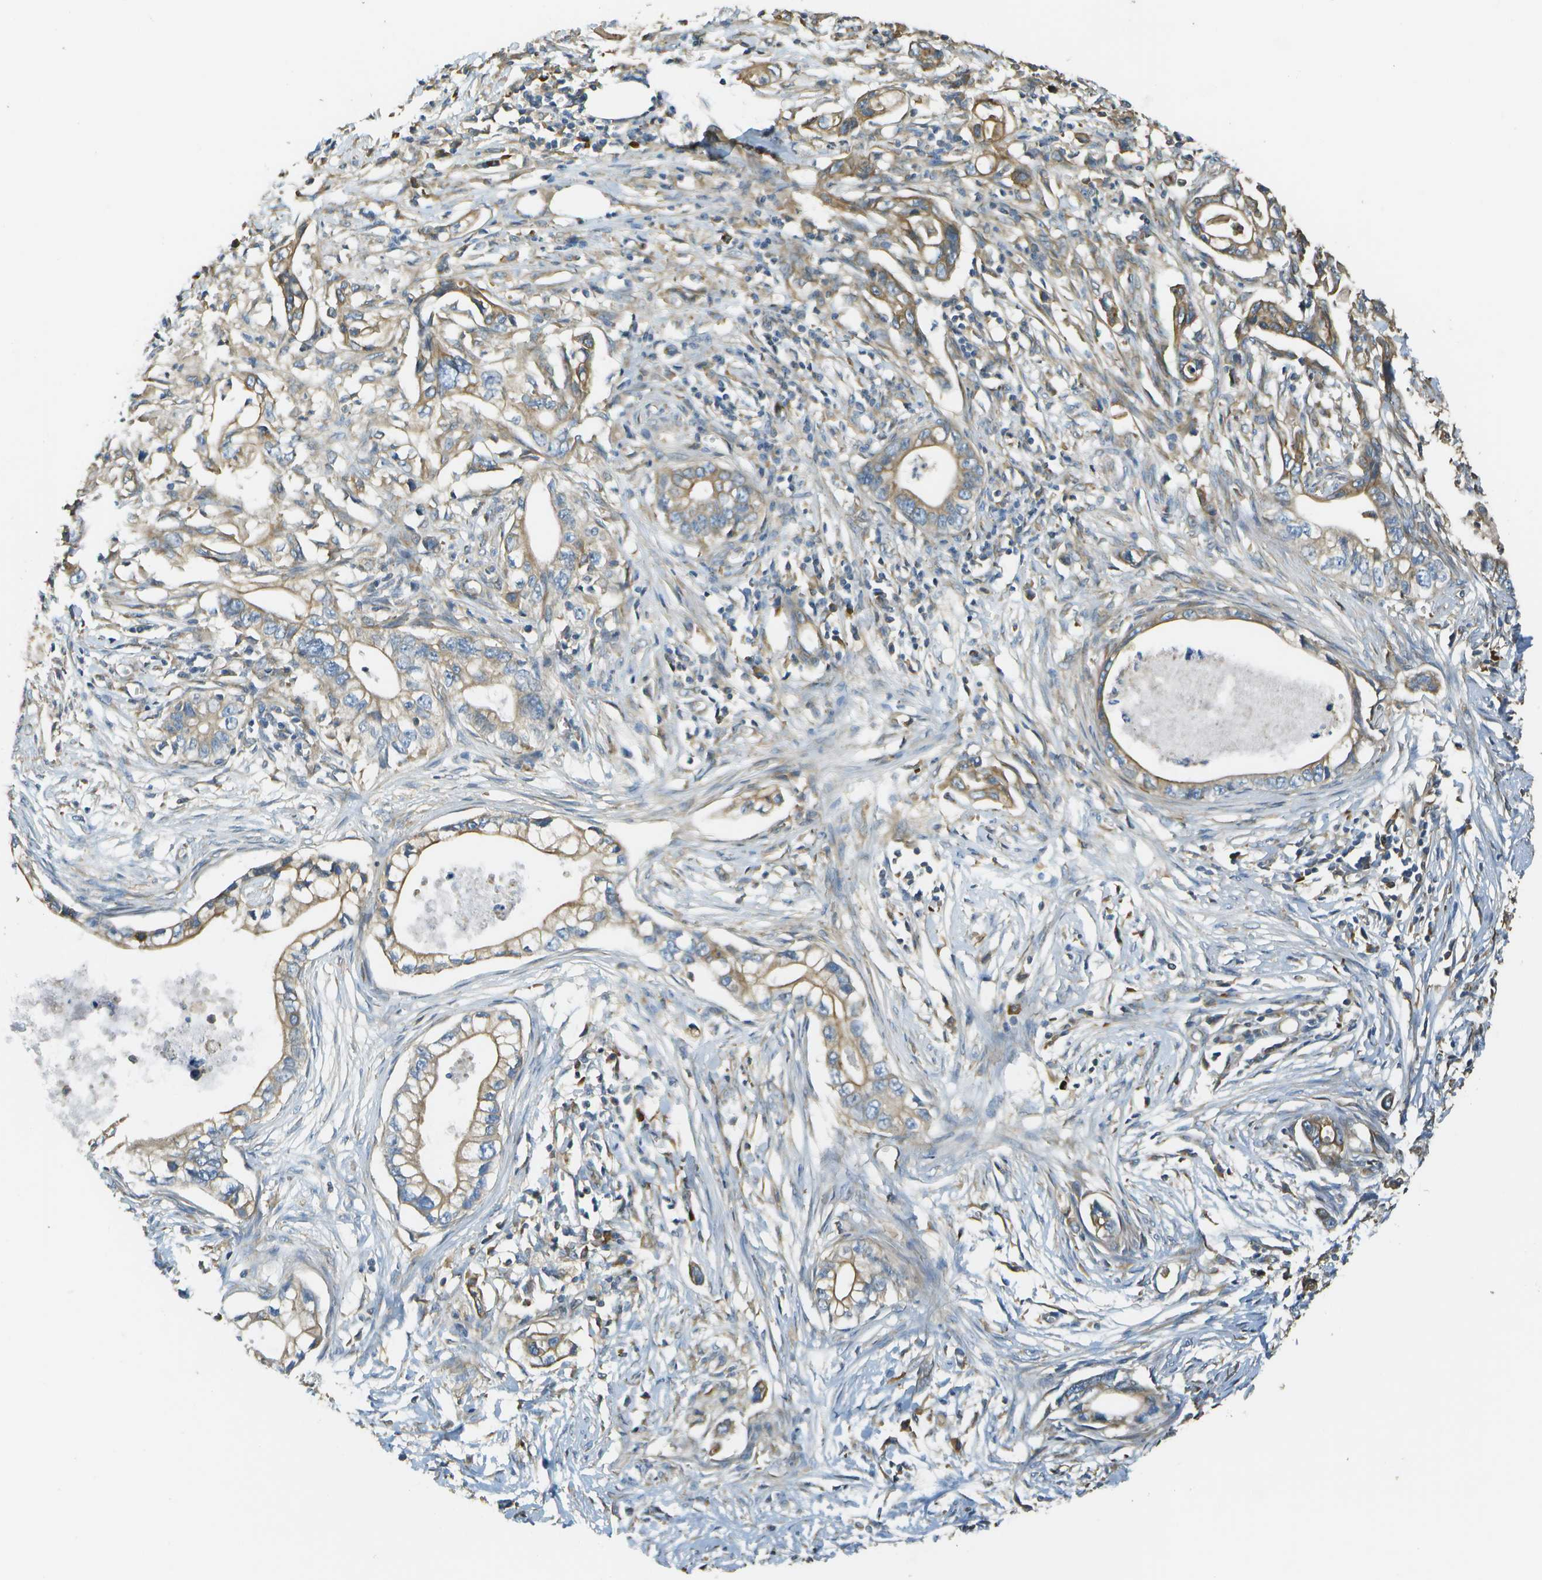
{"staining": {"intensity": "moderate", "quantity": ">75%", "location": "cytoplasmic/membranous"}, "tissue": "pancreatic cancer", "cell_type": "Tumor cells", "image_type": "cancer", "snomed": [{"axis": "morphology", "description": "Adenocarcinoma, NOS"}, {"axis": "topography", "description": "Pancreas"}], "caption": "DAB (3,3'-diaminobenzidine) immunohistochemical staining of human adenocarcinoma (pancreatic) exhibits moderate cytoplasmic/membranous protein staining in about >75% of tumor cells.", "gene": "DNAJB11", "patient": {"sex": "male", "age": 56}}